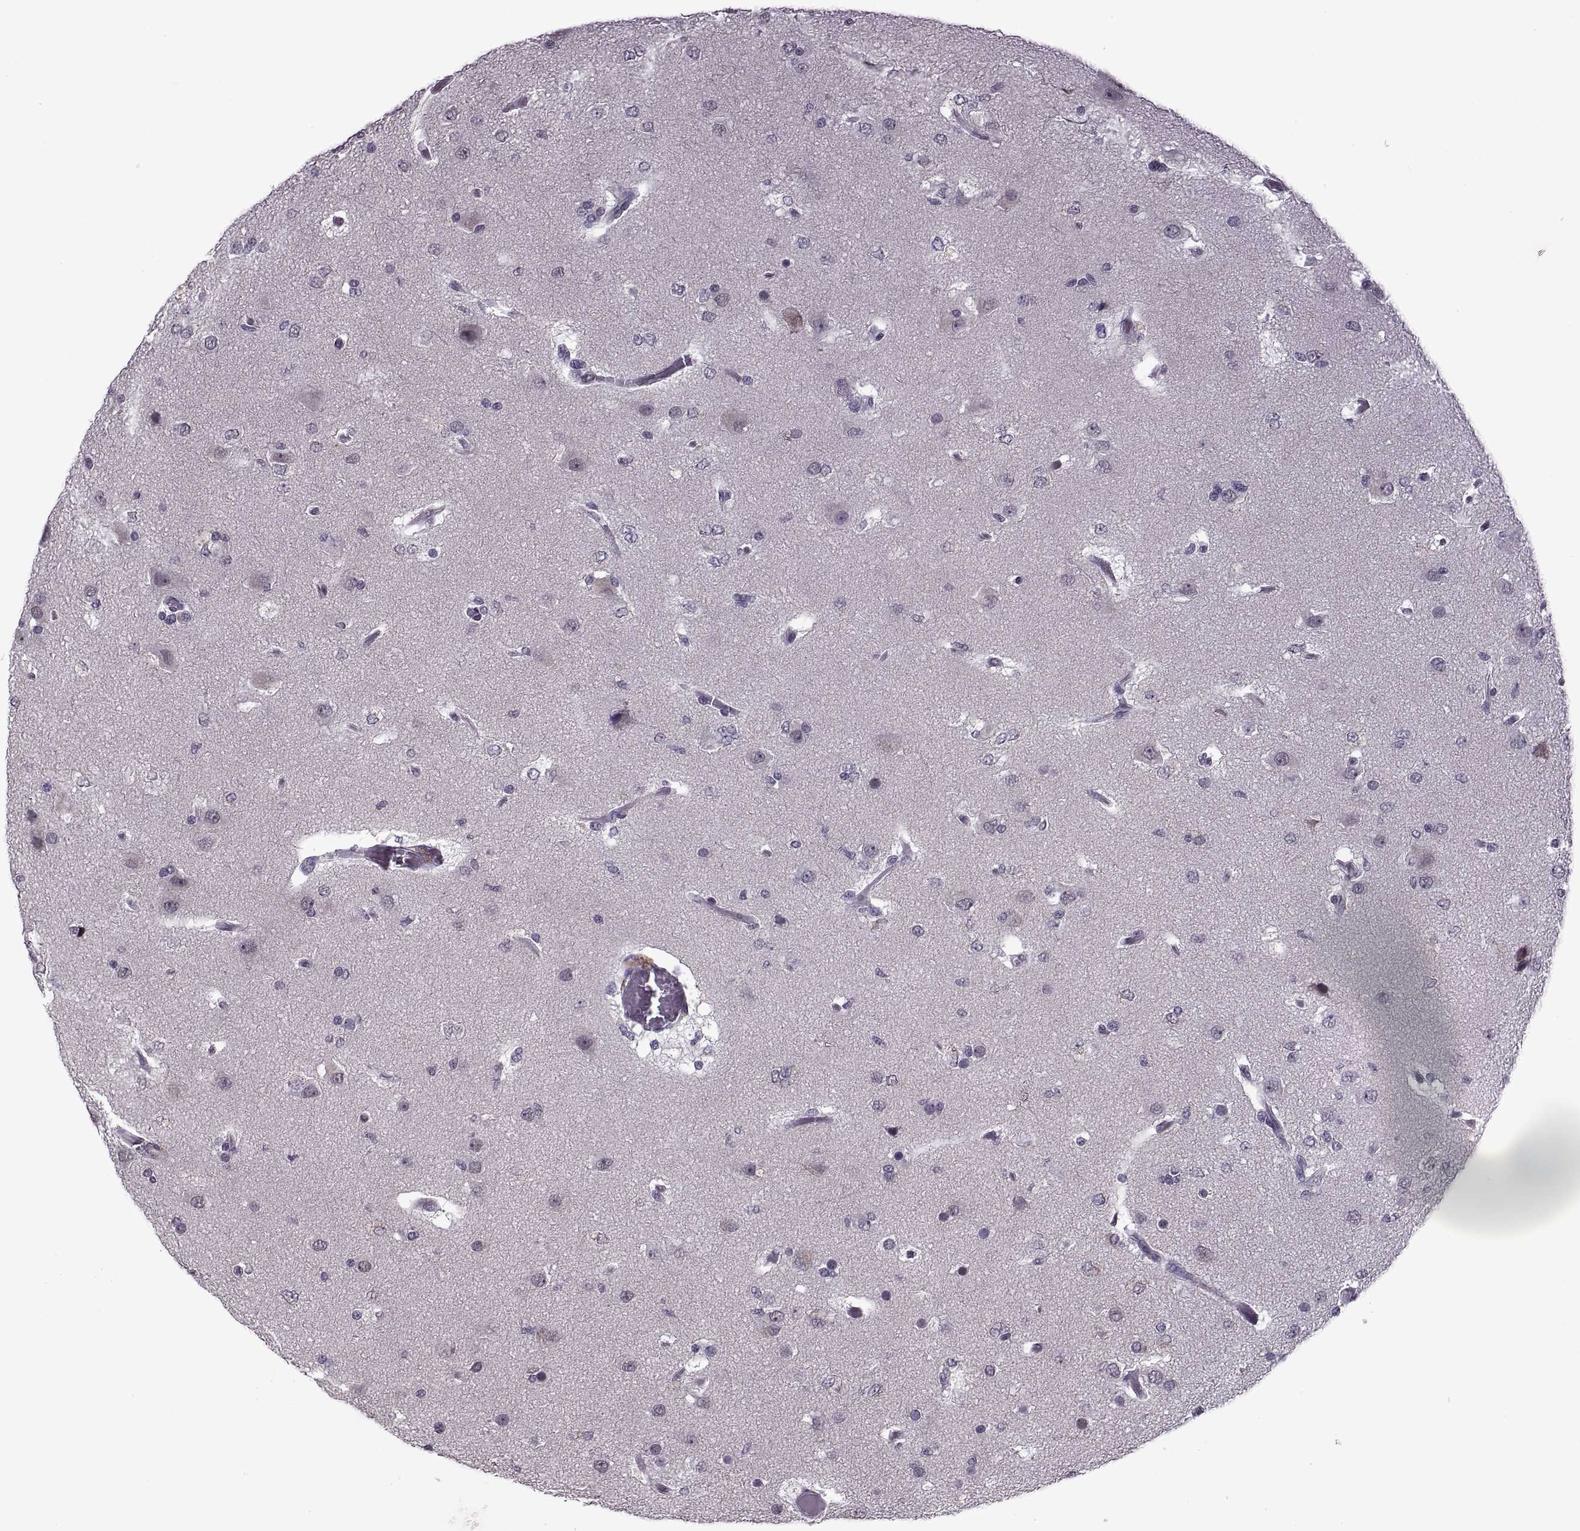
{"staining": {"intensity": "negative", "quantity": "none", "location": "none"}, "tissue": "glioma", "cell_type": "Tumor cells", "image_type": "cancer", "snomed": [{"axis": "morphology", "description": "Glioma, malignant, High grade"}, {"axis": "topography", "description": "Brain"}], "caption": "Micrograph shows no protein expression in tumor cells of high-grade glioma (malignant) tissue.", "gene": "PRSS37", "patient": {"sex": "female", "age": 63}}